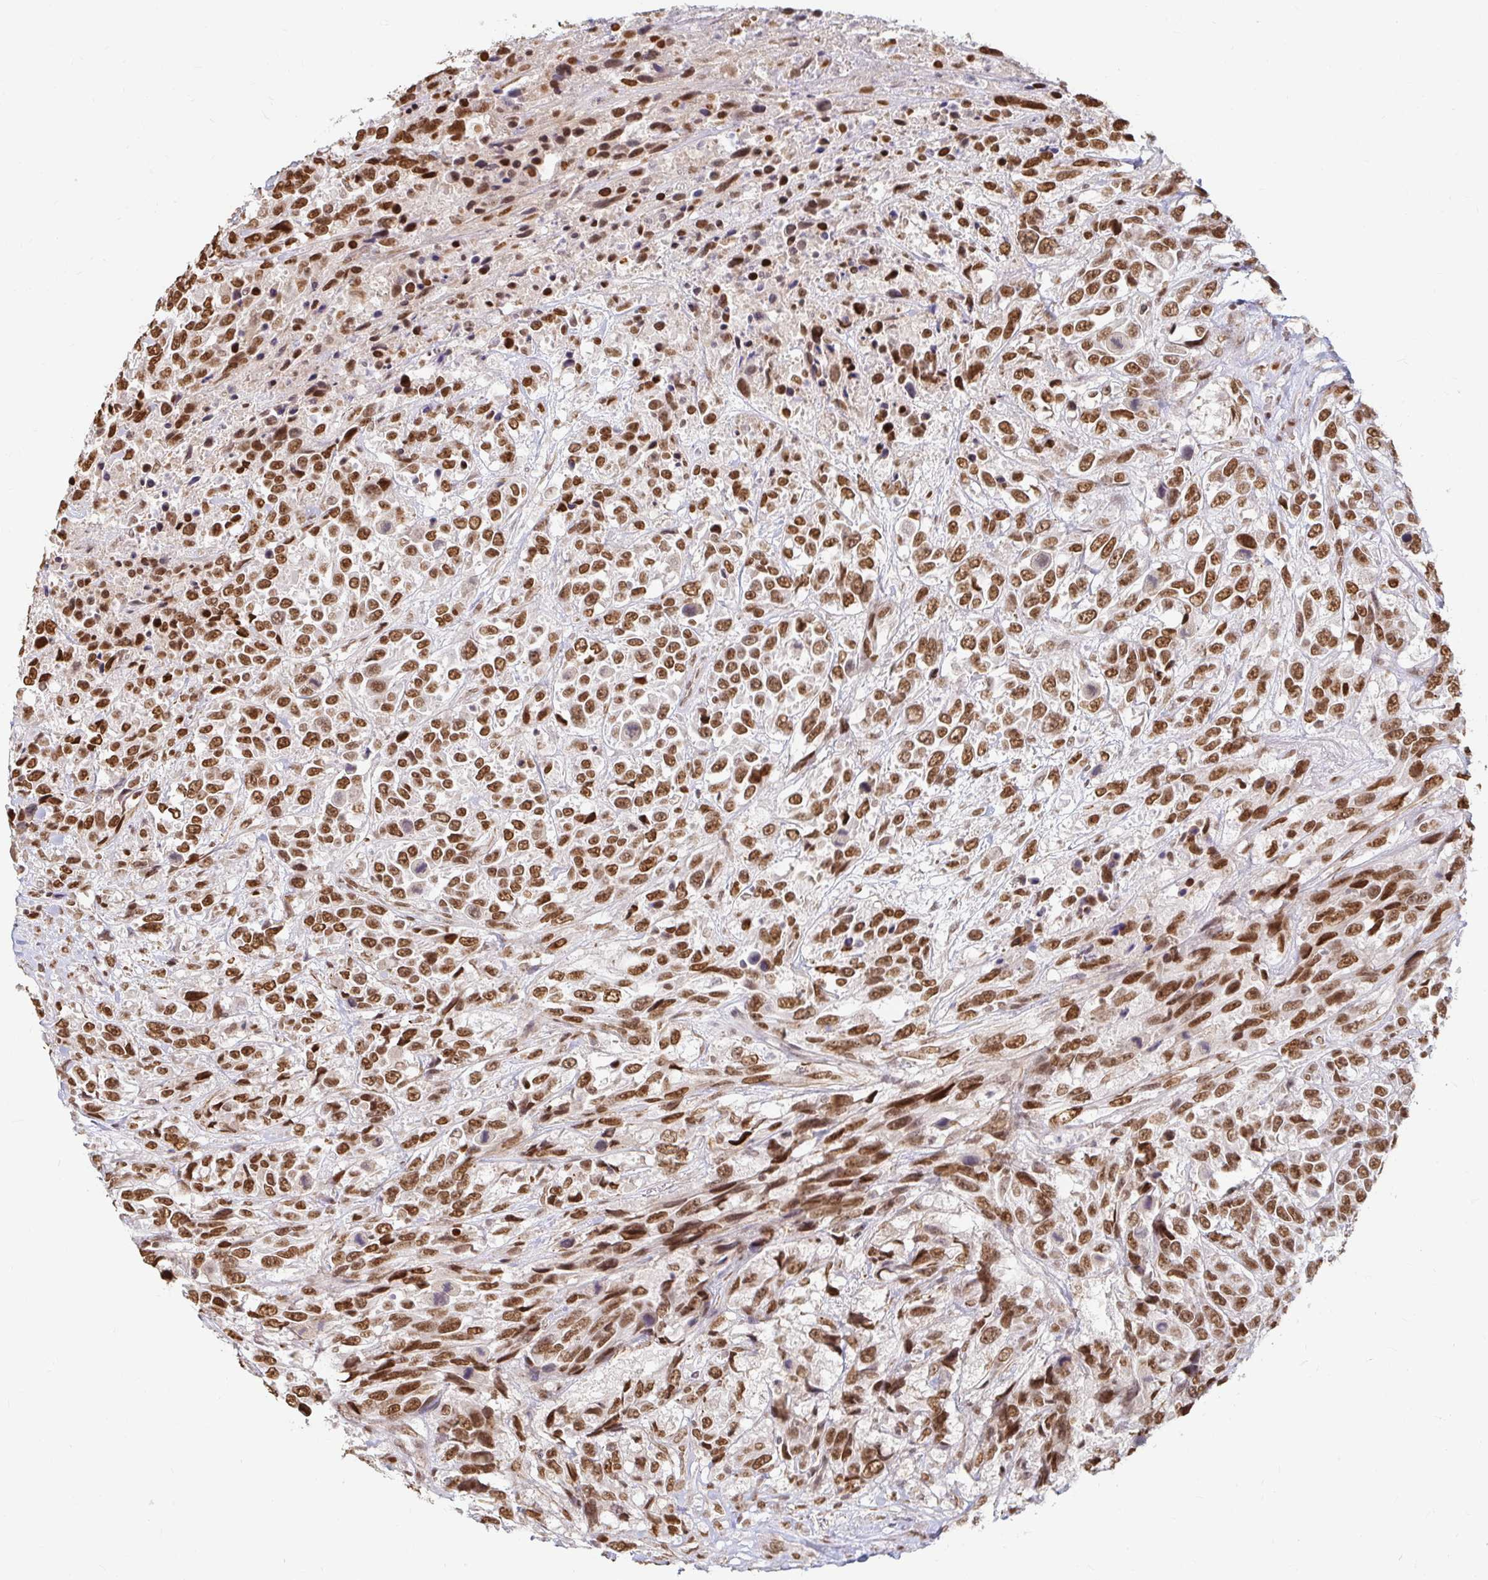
{"staining": {"intensity": "strong", "quantity": ">75%", "location": "nuclear"}, "tissue": "urothelial cancer", "cell_type": "Tumor cells", "image_type": "cancer", "snomed": [{"axis": "morphology", "description": "Urothelial carcinoma, High grade"}, {"axis": "topography", "description": "Urinary bladder"}], "caption": "IHC staining of high-grade urothelial carcinoma, which exhibits high levels of strong nuclear staining in approximately >75% of tumor cells indicating strong nuclear protein staining. The staining was performed using DAB (3,3'-diaminobenzidine) (brown) for protein detection and nuclei were counterstained in hematoxylin (blue).", "gene": "HNRNPU", "patient": {"sex": "female", "age": 70}}